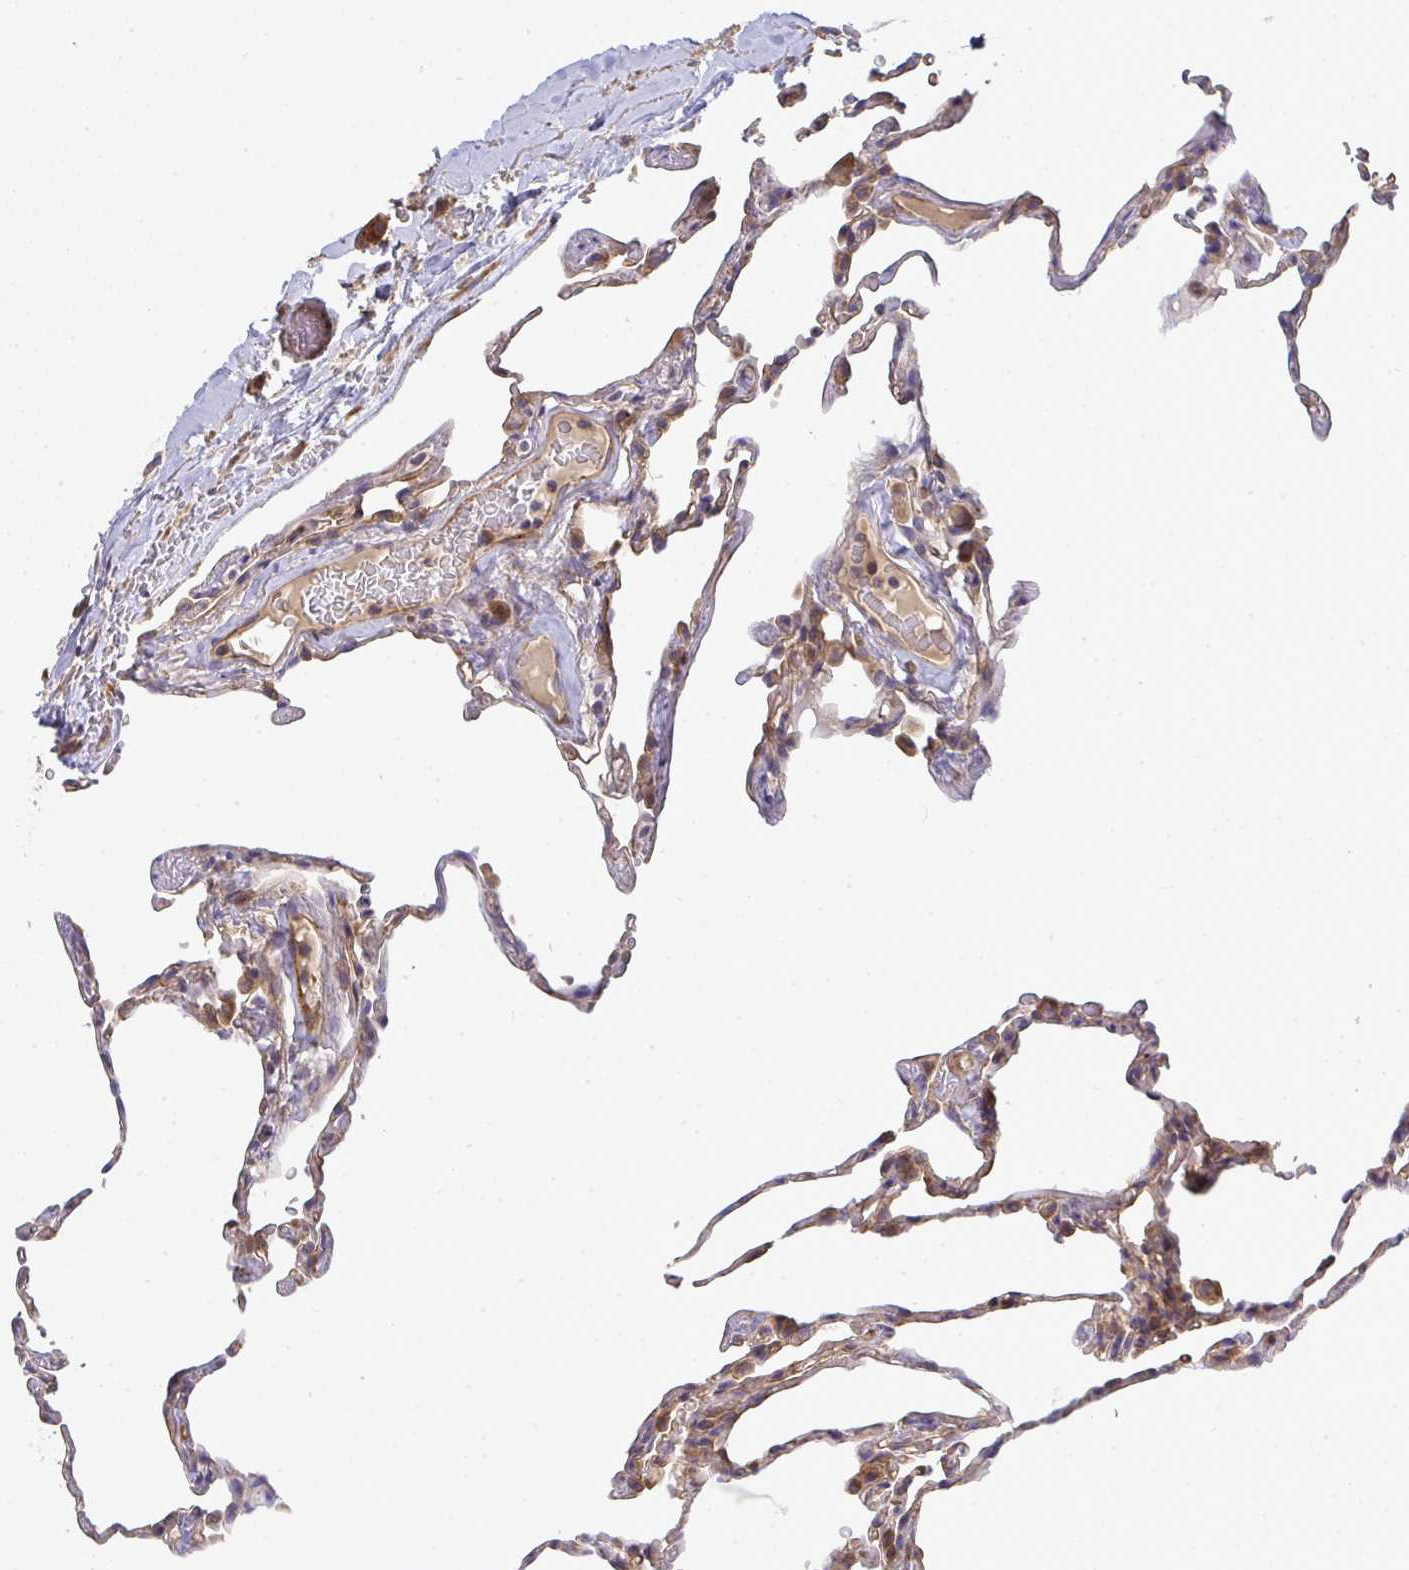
{"staining": {"intensity": "negative", "quantity": "none", "location": "none"}, "tissue": "lung", "cell_type": "Alveolar cells", "image_type": "normal", "snomed": [{"axis": "morphology", "description": "Normal tissue, NOS"}, {"axis": "topography", "description": "Lung"}], "caption": "Histopathology image shows no protein staining in alveolar cells of normal lung. Brightfield microscopy of immunohistochemistry stained with DAB (3,3'-diaminobenzidine) (brown) and hematoxylin (blue), captured at high magnification.", "gene": "B4GALT6", "patient": {"sex": "female", "age": 57}}